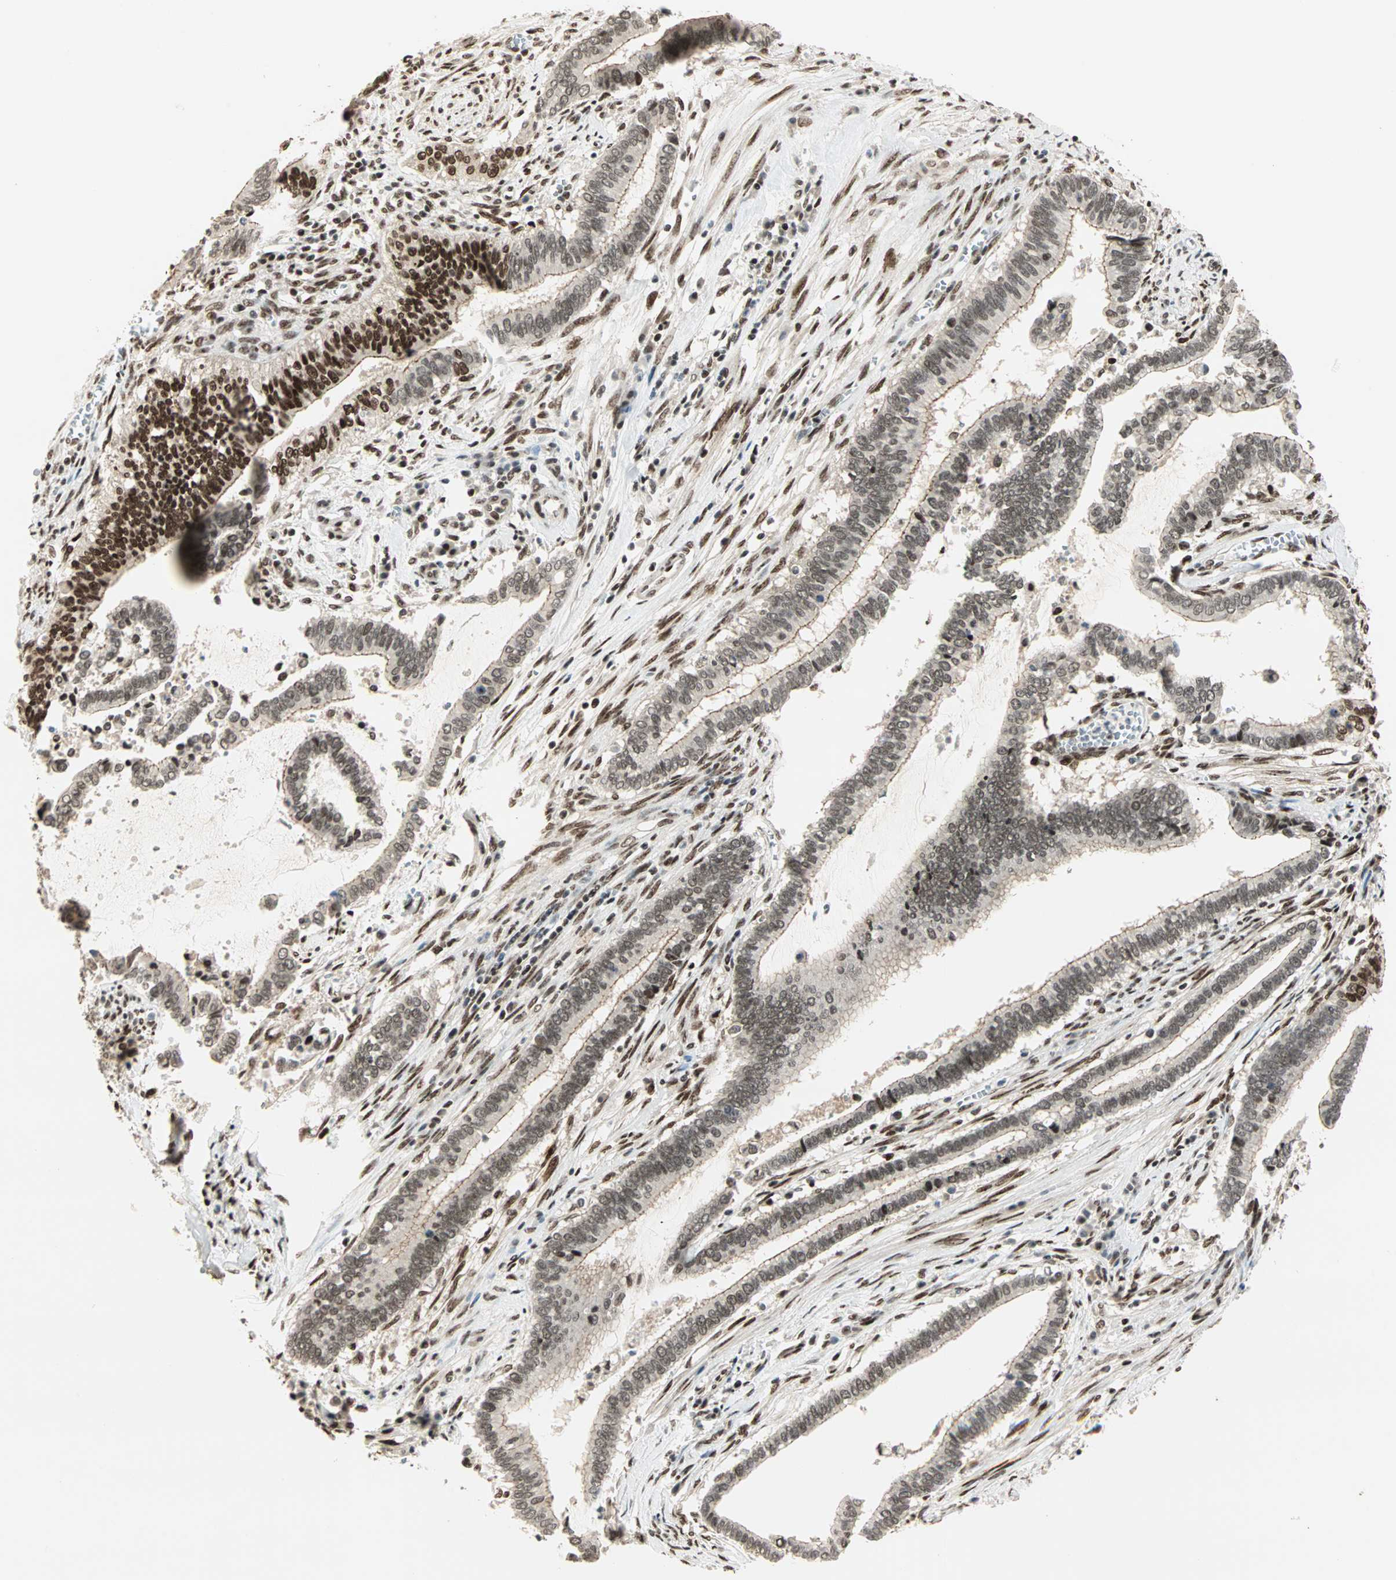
{"staining": {"intensity": "moderate", "quantity": ">75%", "location": "nuclear"}, "tissue": "cervical cancer", "cell_type": "Tumor cells", "image_type": "cancer", "snomed": [{"axis": "morphology", "description": "Adenocarcinoma, NOS"}, {"axis": "topography", "description": "Cervix"}], "caption": "Adenocarcinoma (cervical) stained with IHC exhibits moderate nuclear staining in approximately >75% of tumor cells. Immunohistochemistry stains the protein in brown and the nuclei are stained blue.", "gene": "BLM", "patient": {"sex": "female", "age": 44}}